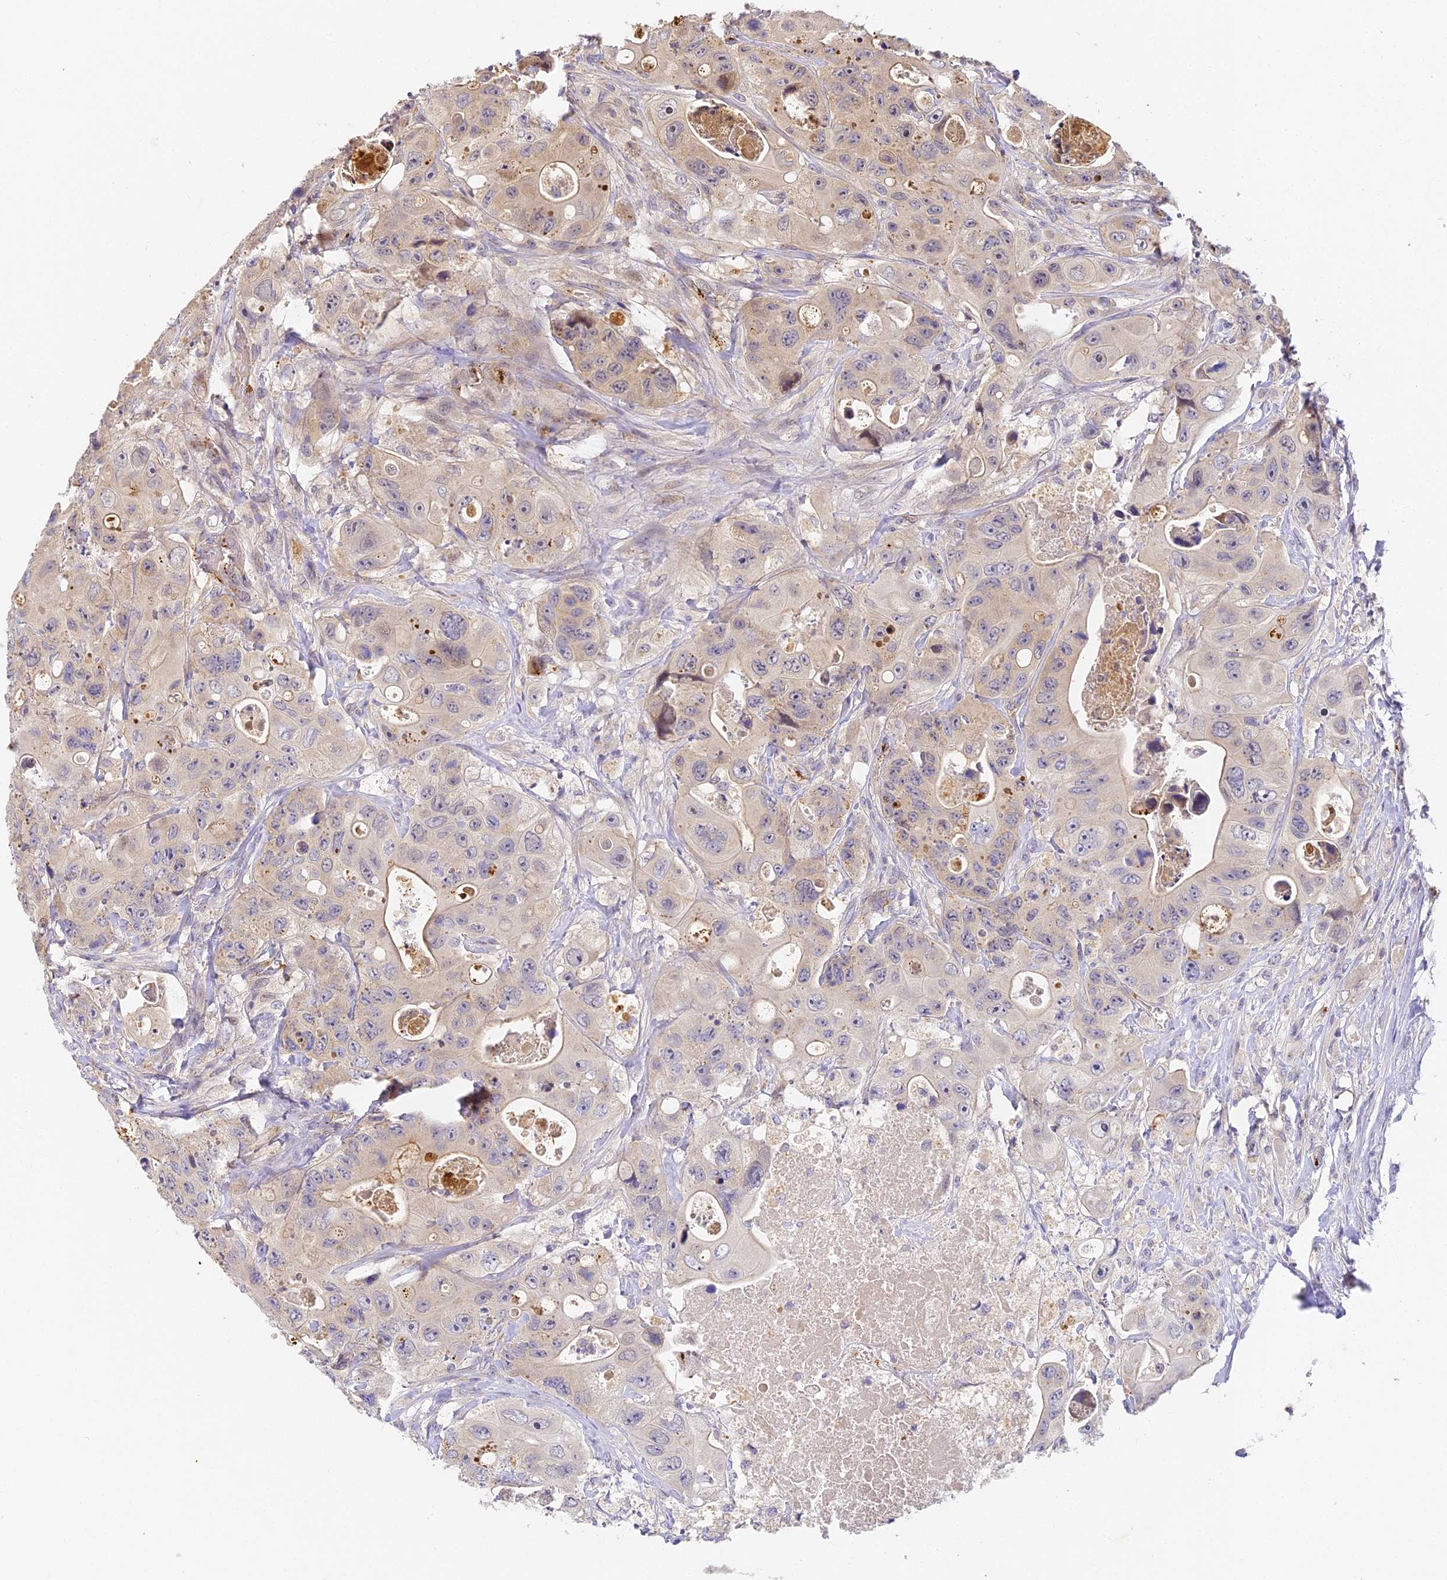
{"staining": {"intensity": "weak", "quantity": "<25%", "location": "cytoplasmic/membranous"}, "tissue": "colorectal cancer", "cell_type": "Tumor cells", "image_type": "cancer", "snomed": [{"axis": "morphology", "description": "Adenocarcinoma, NOS"}, {"axis": "topography", "description": "Colon"}], "caption": "IHC histopathology image of human colorectal adenocarcinoma stained for a protein (brown), which exhibits no positivity in tumor cells.", "gene": "DNAAF10", "patient": {"sex": "female", "age": 46}}